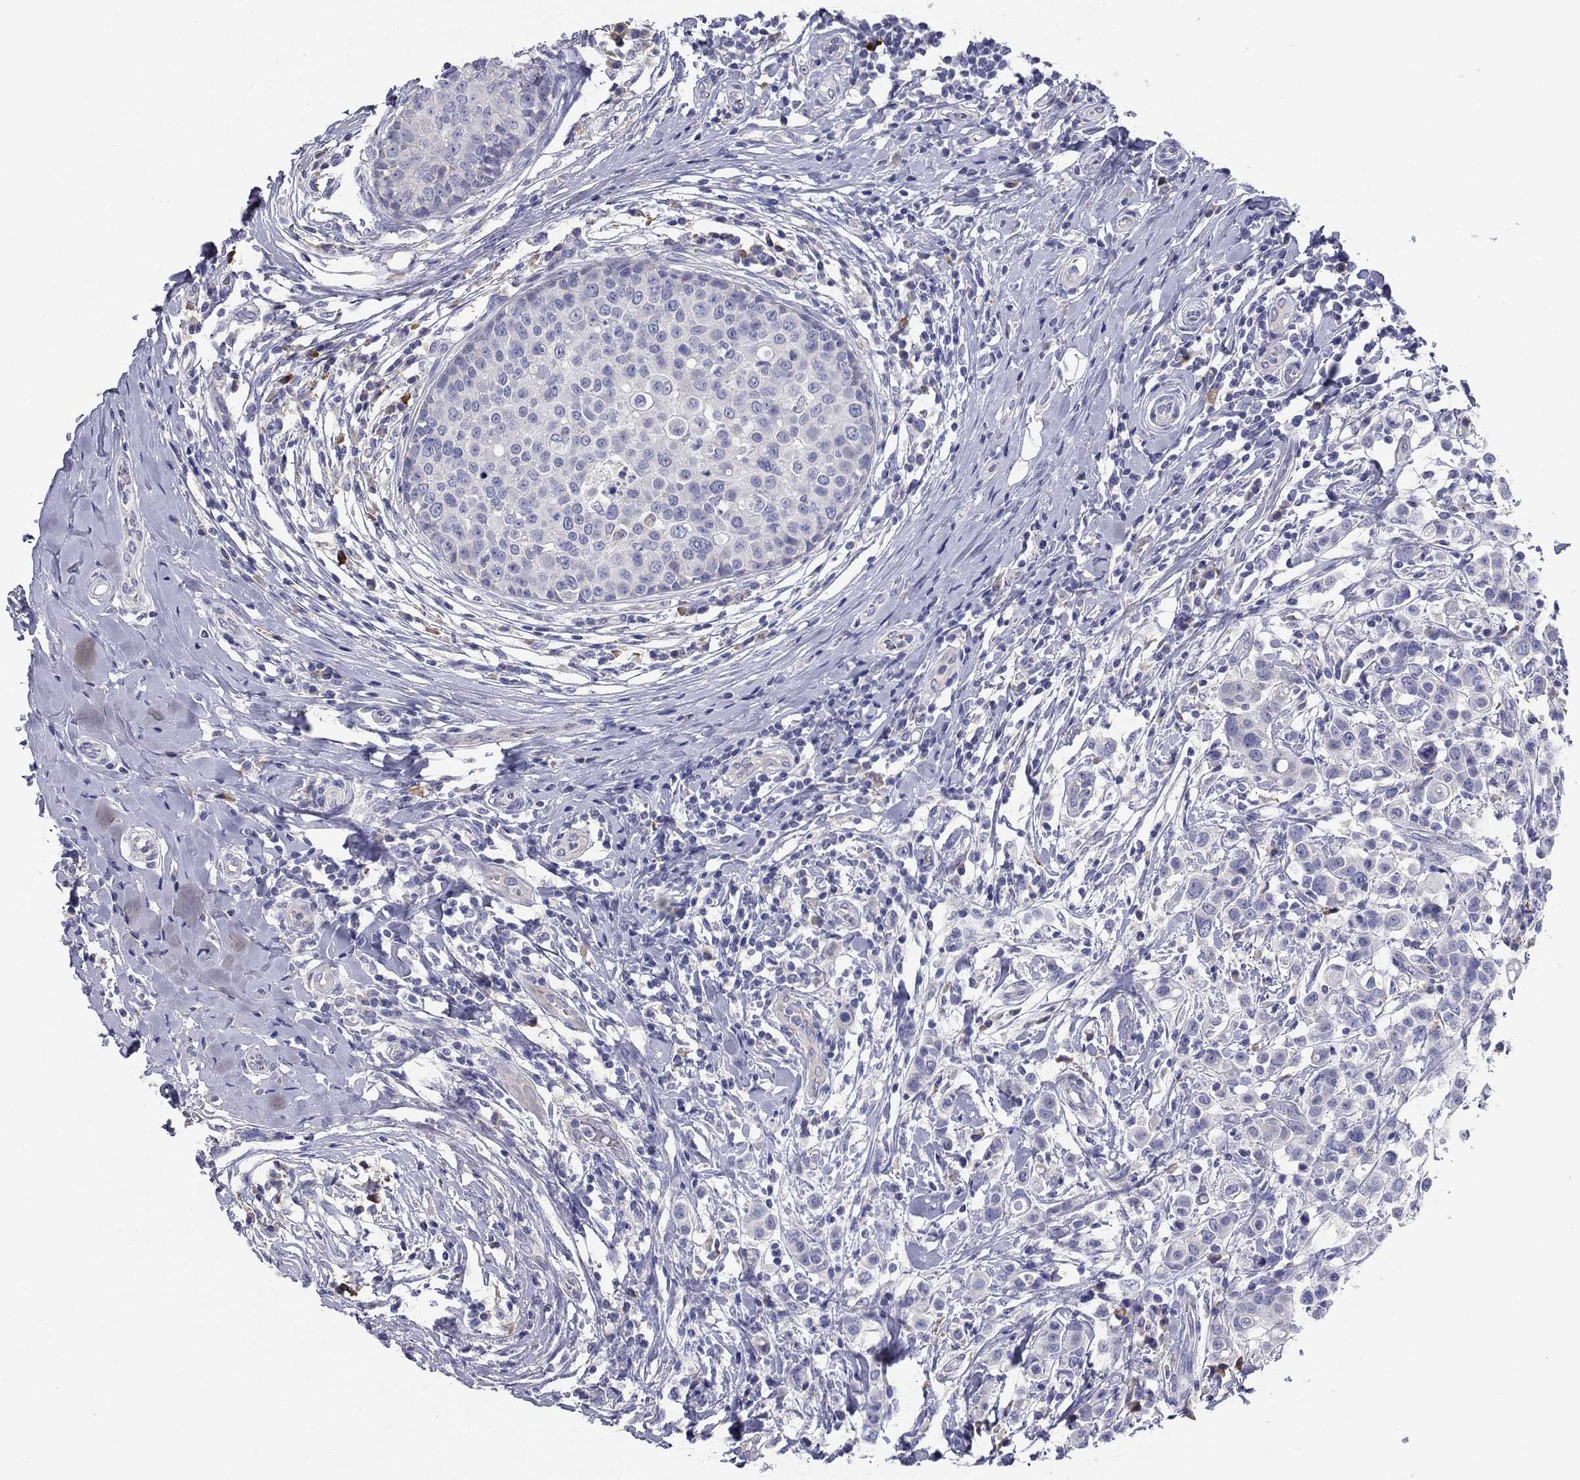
{"staining": {"intensity": "negative", "quantity": "none", "location": "none"}, "tissue": "breast cancer", "cell_type": "Tumor cells", "image_type": "cancer", "snomed": [{"axis": "morphology", "description": "Duct carcinoma"}, {"axis": "topography", "description": "Breast"}], "caption": "Immunohistochemistry (IHC) photomicrograph of neoplastic tissue: human breast cancer (invasive ductal carcinoma) stained with DAB reveals no significant protein positivity in tumor cells.", "gene": "GRK7", "patient": {"sex": "female", "age": 27}}